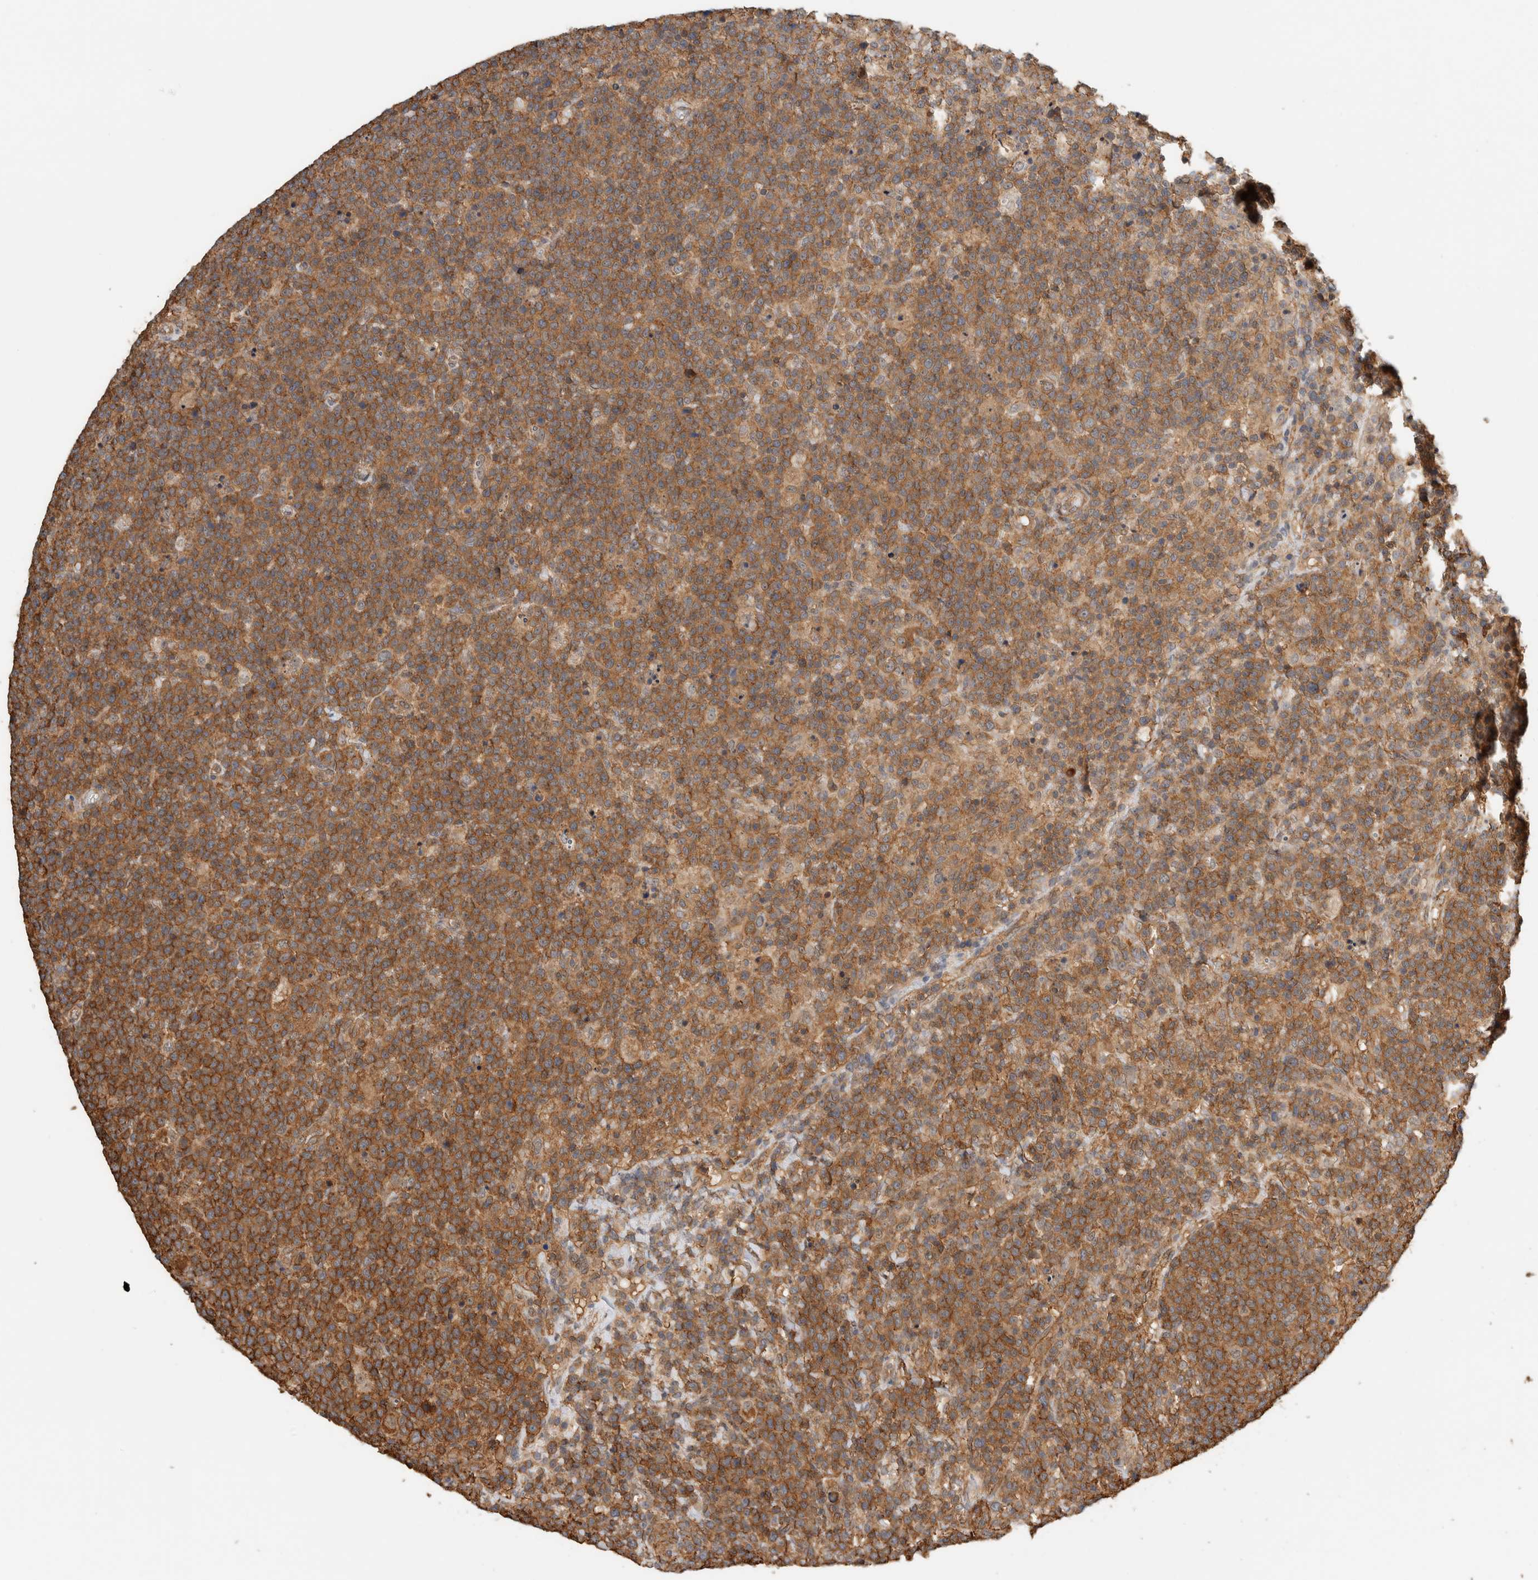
{"staining": {"intensity": "moderate", "quantity": ">75%", "location": "cytoplasmic/membranous"}, "tissue": "lymphoma", "cell_type": "Tumor cells", "image_type": "cancer", "snomed": [{"axis": "morphology", "description": "Malignant lymphoma, non-Hodgkin's type, High grade"}, {"axis": "topography", "description": "Lymph node"}], "caption": "A brown stain labels moderate cytoplasmic/membranous positivity of a protein in human malignant lymphoma, non-Hodgkin's type (high-grade) tumor cells.", "gene": "PFDN4", "patient": {"sex": "male", "age": 61}}